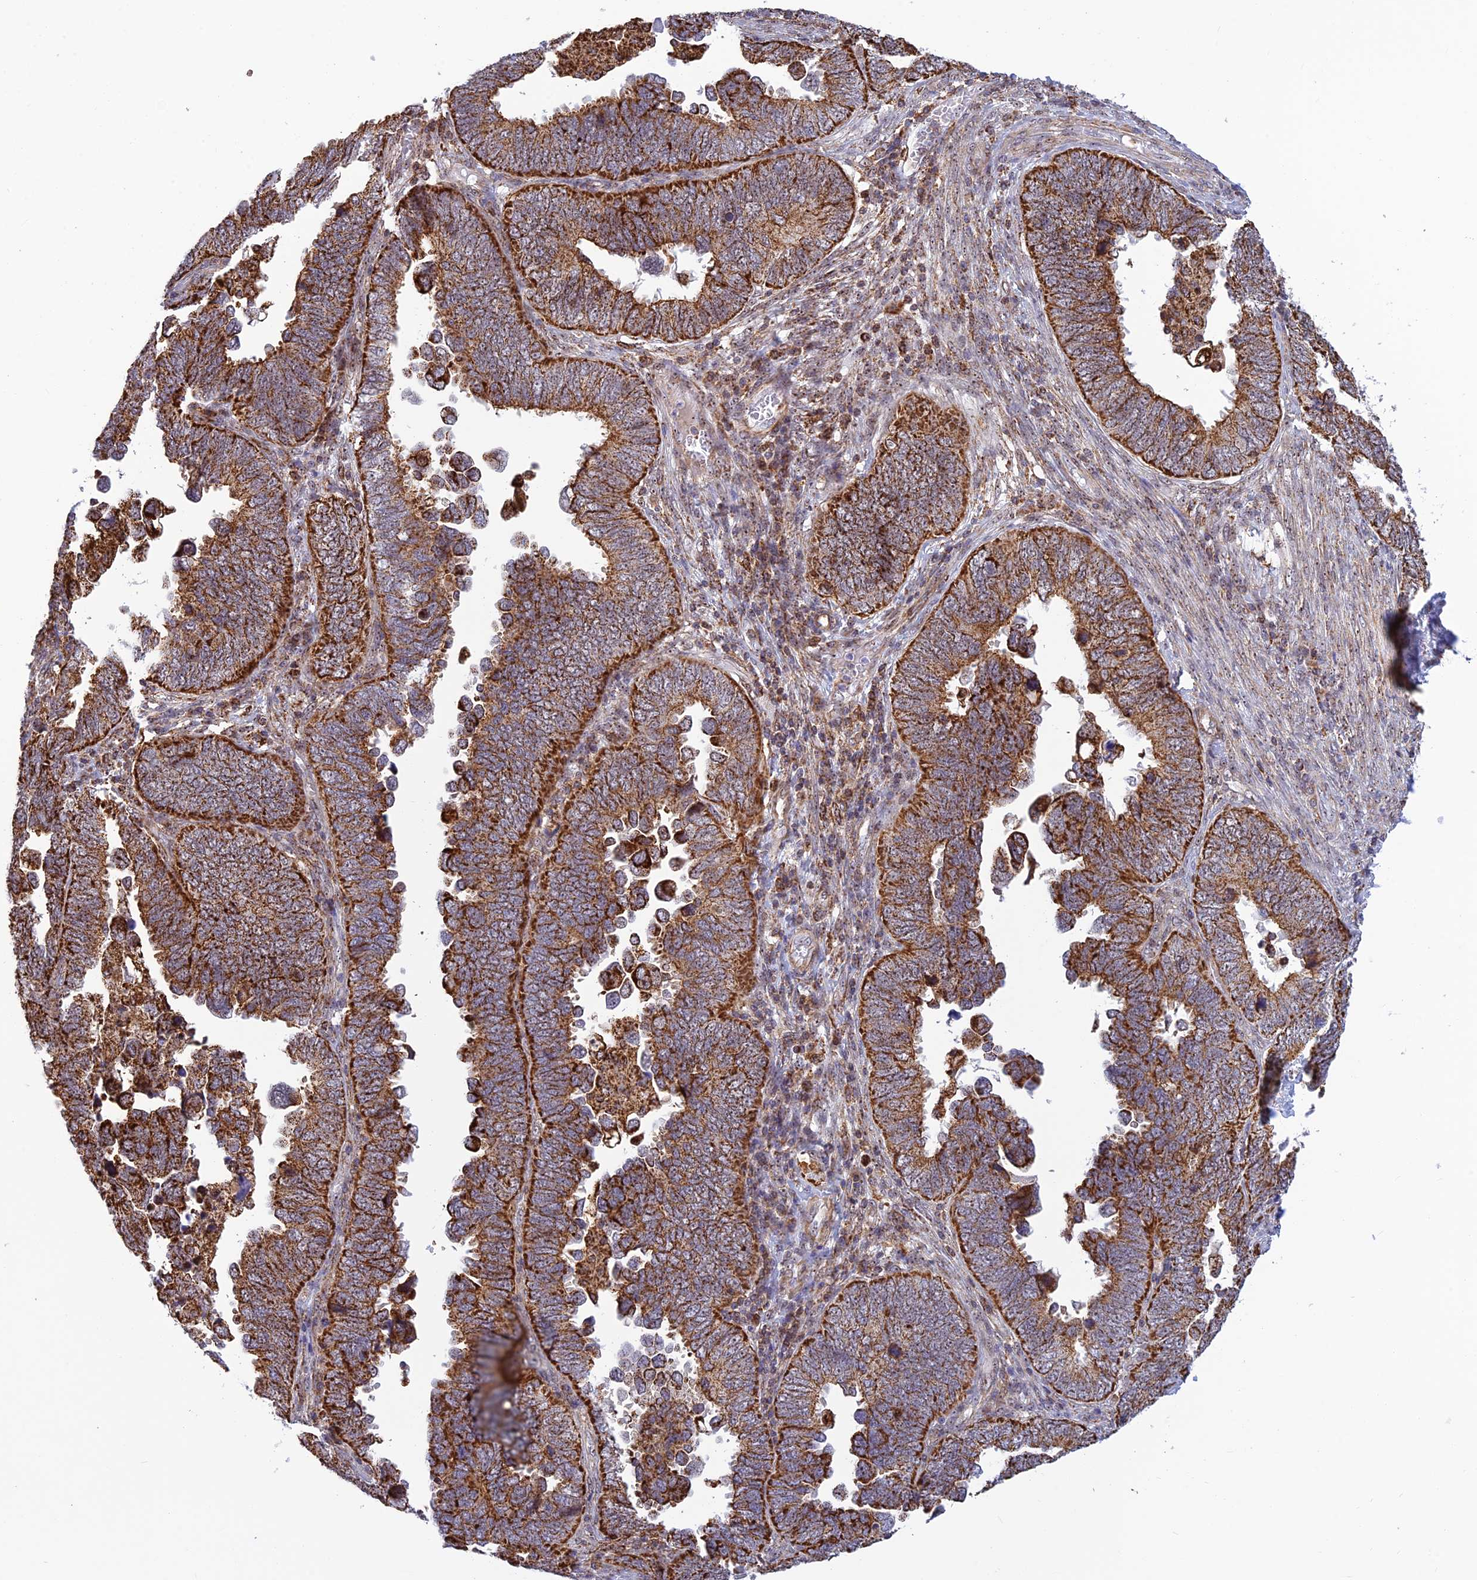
{"staining": {"intensity": "strong", "quantity": ">75%", "location": "cytoplasmic/membranous"}, "tissue": "endometrial cancer", "cell_type": "Tumor cells", "image_type": "cancer", "snomed": [{"axis": "morphology", "description": "Adenocarcinoma, NOS"}, {"axis": "topography", "description": "Endometrium"}], "caption": "IHC histopathology image of neoplastic tissue: adenocarcinoma (endometrial) stained using IHC exhibits high levels of strong protein expression localized specifically in the cytoplasmic/membranous of tumor cells, appearing as a cytoplasmic/membranous brown color.", "gene": "POLR1G", "patient": {"sex": "female", "age": 79}}